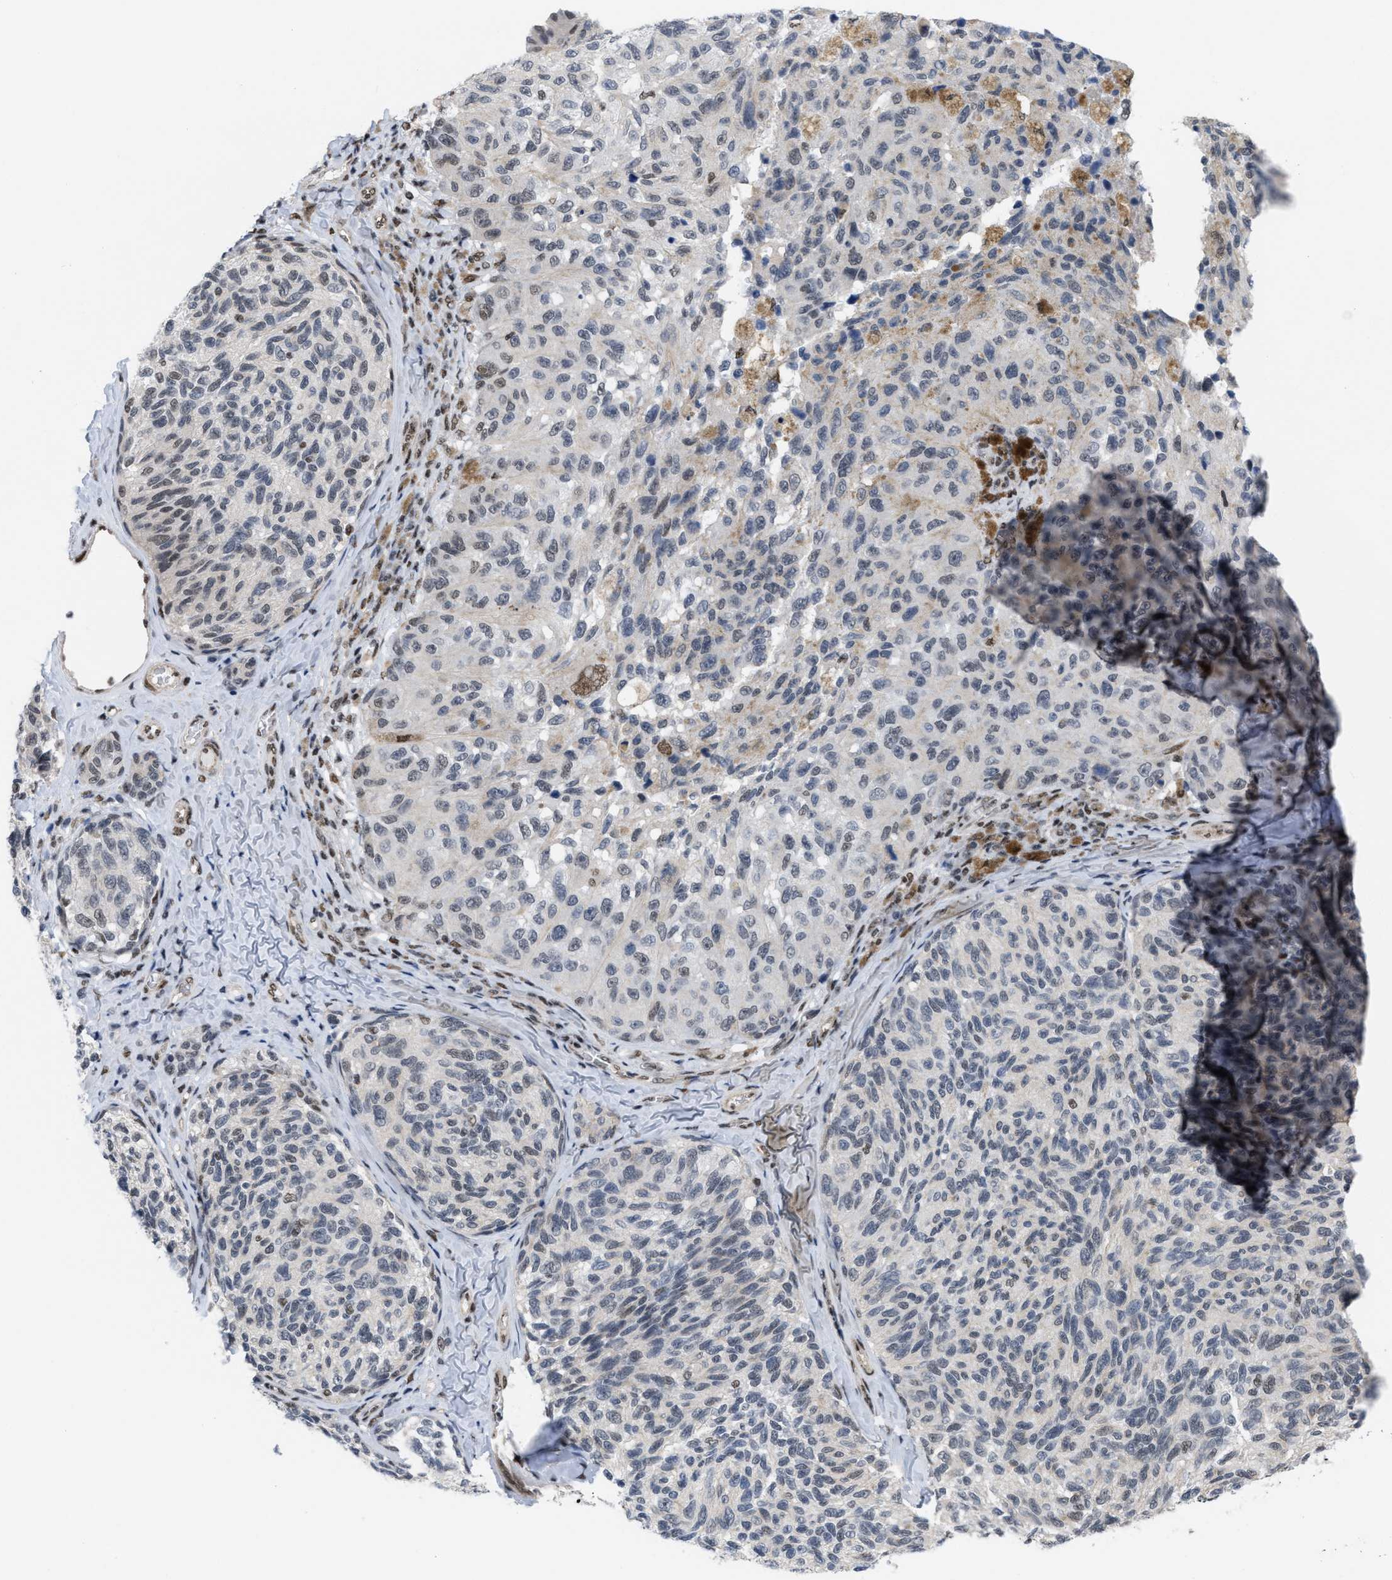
{"staining": {"intensity": "weak", "quantity": "<25%", "location": "nuclear"}, "tissue": "melanoma", "cell_type": "Tumor cells", "image_type": "cancer", "snomed": [{"axis": "morphology", "description": "Malignant melanoma, NOS"}, {"axis": "topography", "description": "Skin"}], "caption": "IHC photomicrograph of malignant melanoma stained for a protein (brown), which shows no positivity in tumor cells.", "gene": "MIER1", "patient": {"sex": "female", "age": 73}}